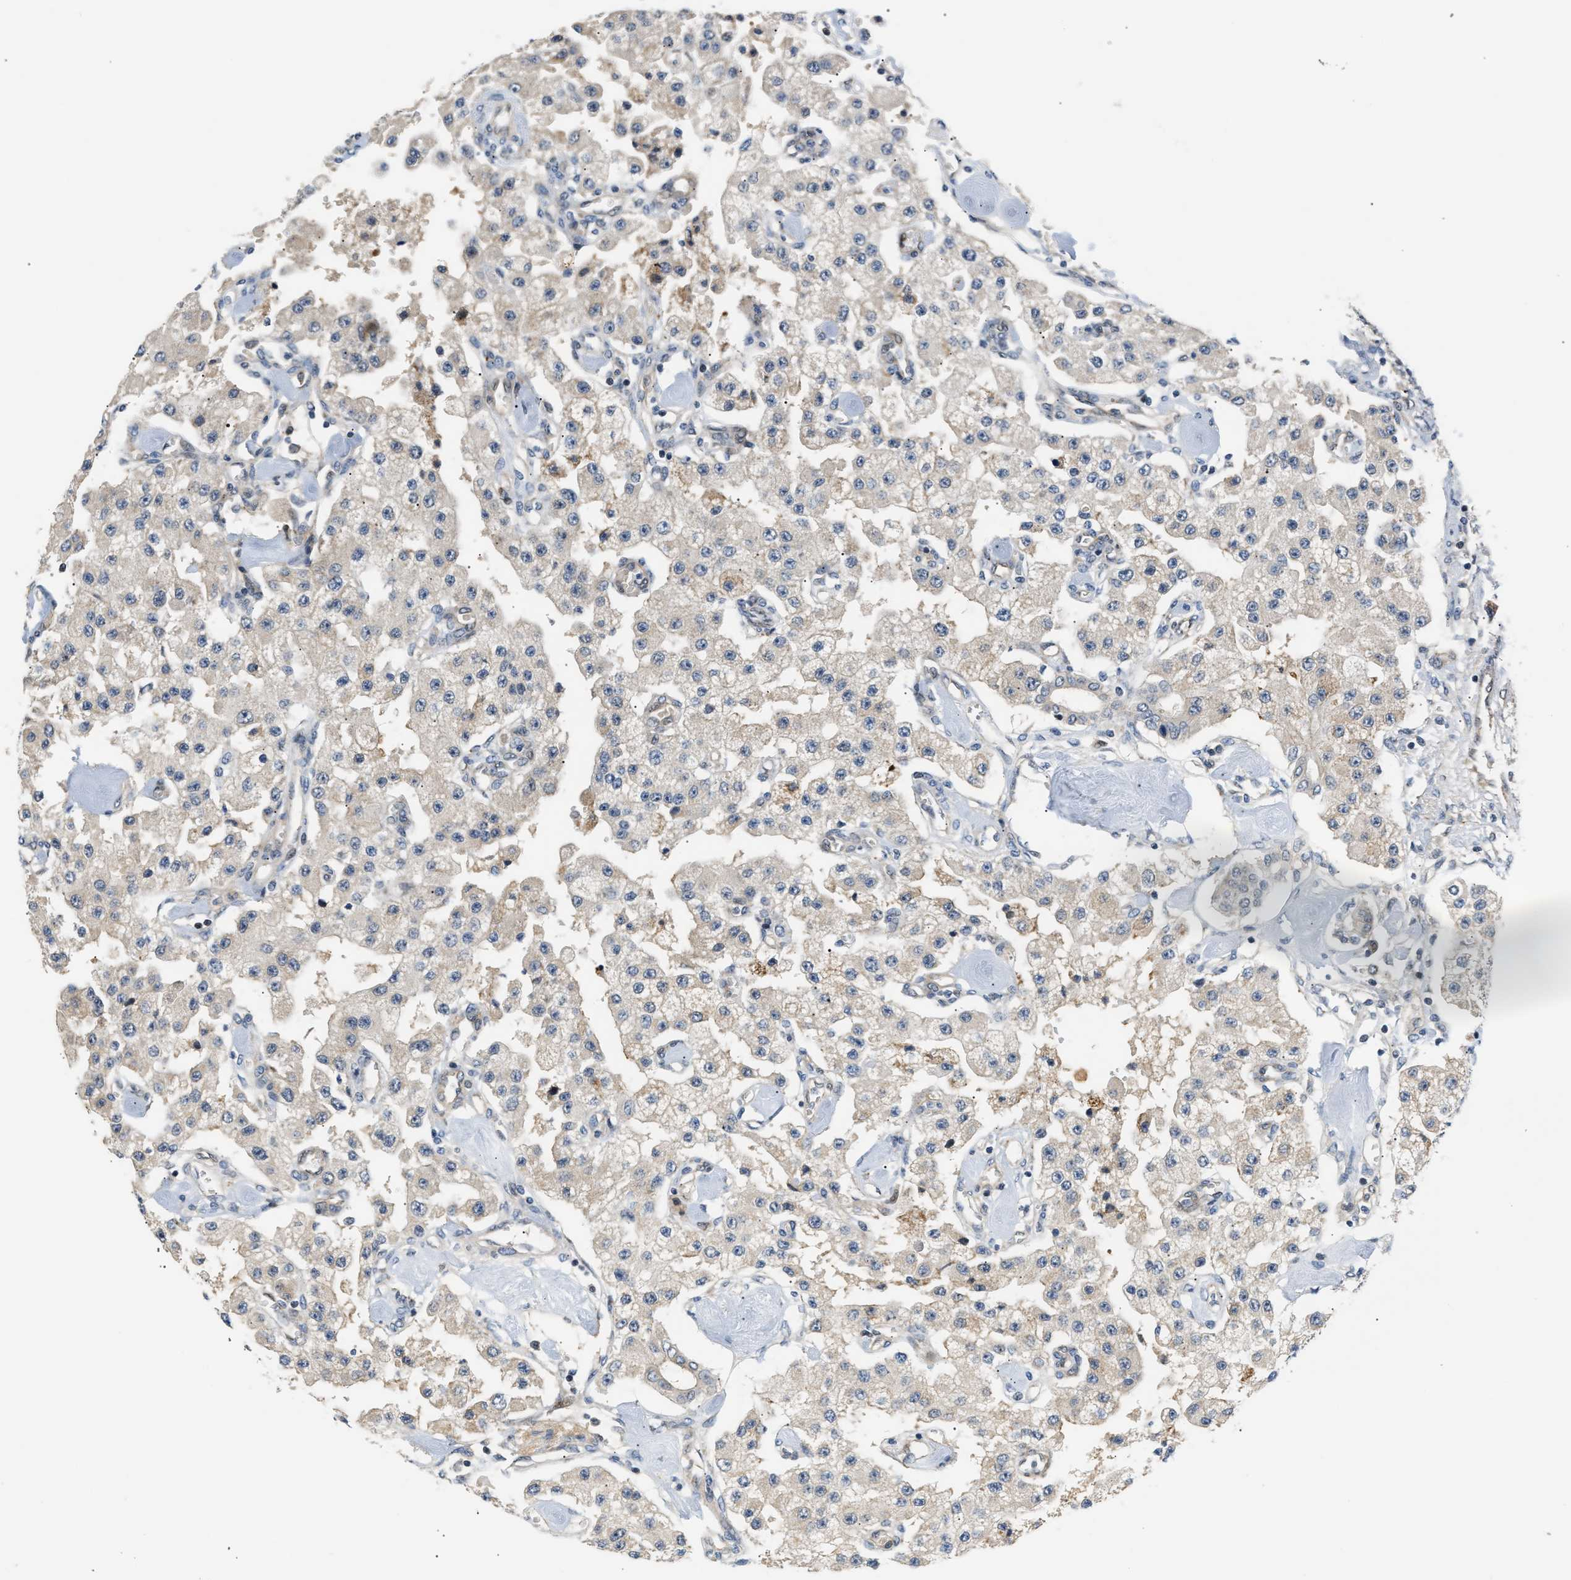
{"staining": {"intensity": "negative", "quantity": "none", "location": "none"}, "tissue": "carcinoid", "cell_type": "Tumor cells", "image_type": "cancer", "snomed": [{"axis": "morphology", "description": "Carcinoid, malignant, NOS"}, {"axis": "topography", "description": "Pancreas"}], "caption": "Immunohistochemistry (IHC) micrograph of neoplastic tissue: human carcinoid stained with DAB demonstrates no significant protein expression in tumor cells.", "gene": "TNIP2", "patient": {"sex": "male", "age": 41}}